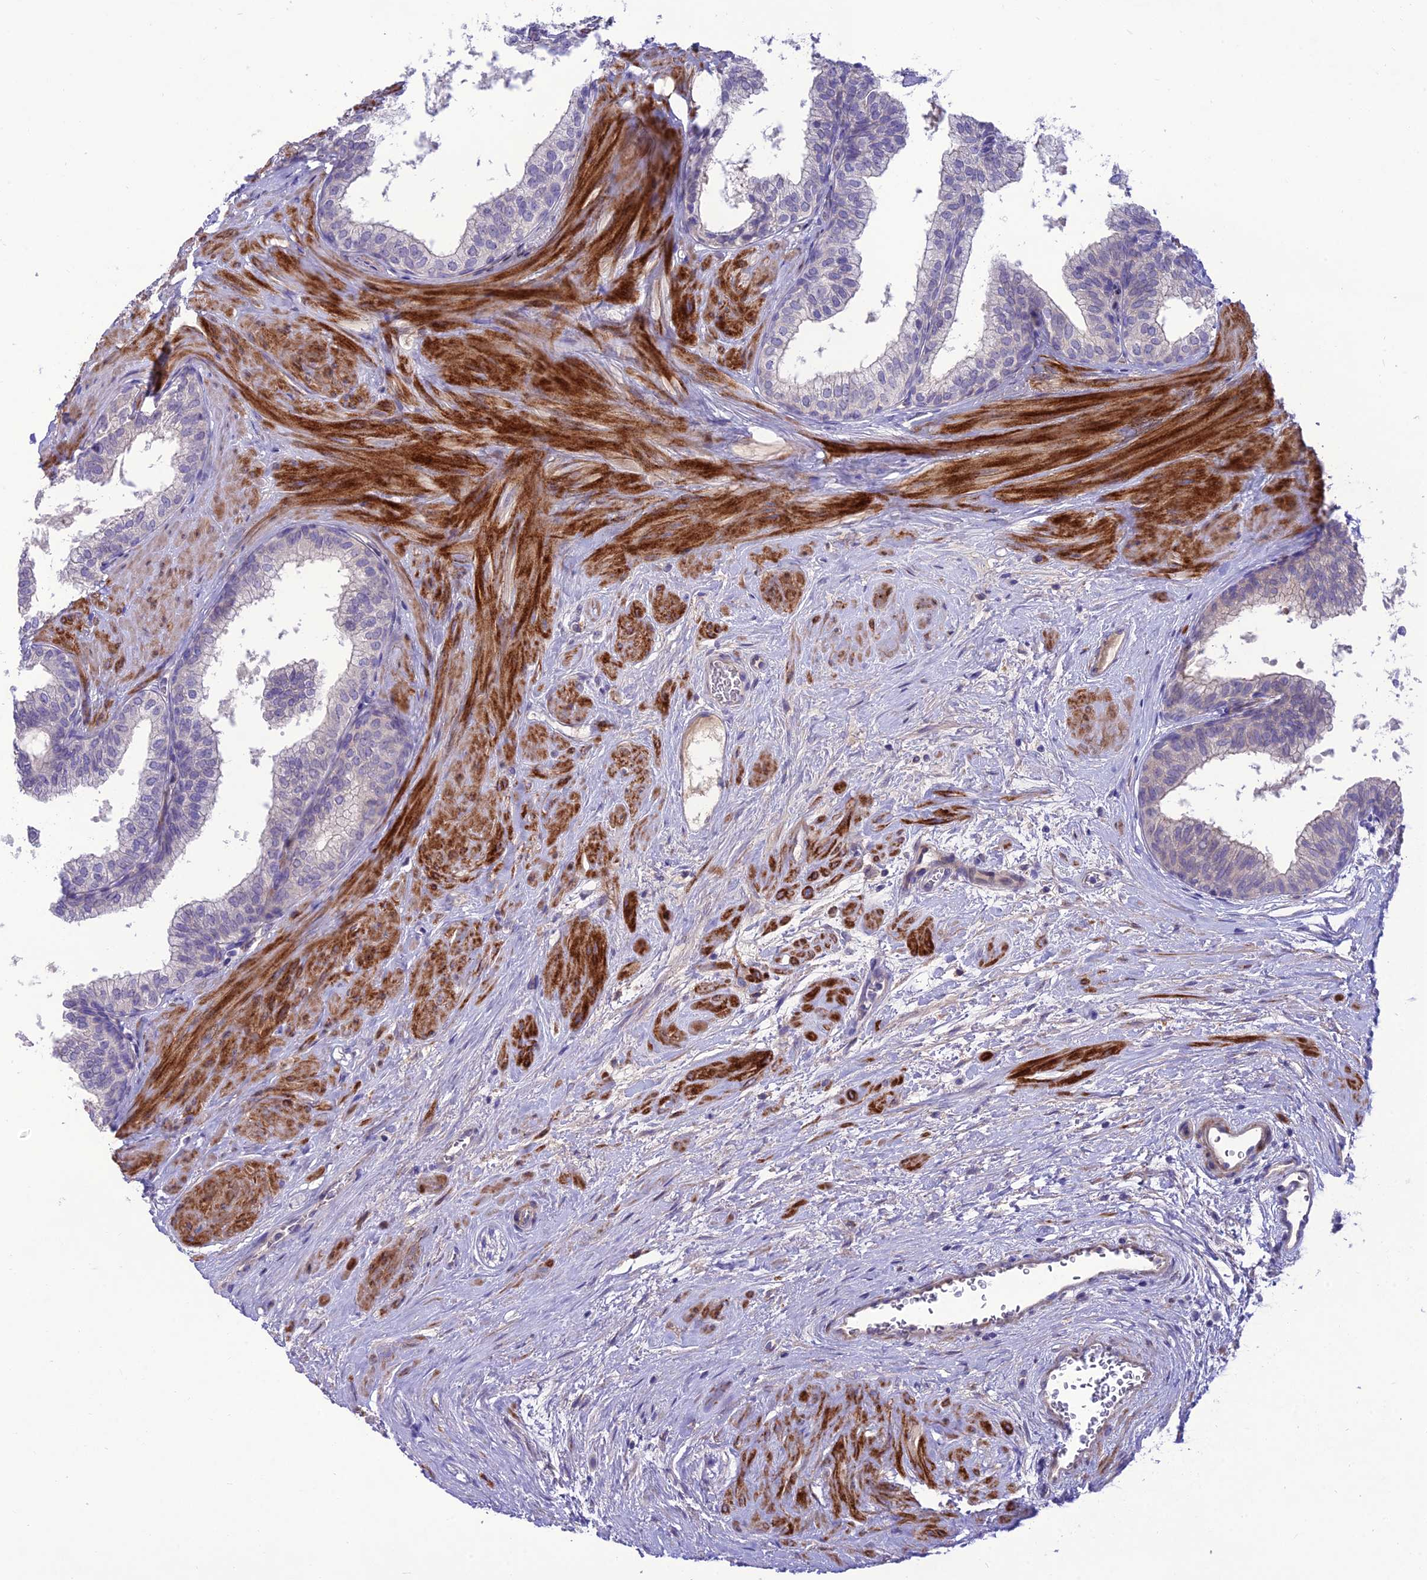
{"staining": {"intensity": "negative", "quantity": "none", "location": "none"}, "tissue": "prostate", "cell_type": "Glandular cells", "image_type": "normal", "snomed": [{"axis": "morphology", "description": "Normal tissue, NOS"}, {"axis": "topography", "description": "Prostate"}], "caption": "Immunohistochemistry (IHC) histopathology image of benign prostate stained for a protein (brown), which demonstrates no expression in glandular cells.", "gene": "TEKT3", "patient": {"sex": "male", "age": 60}}